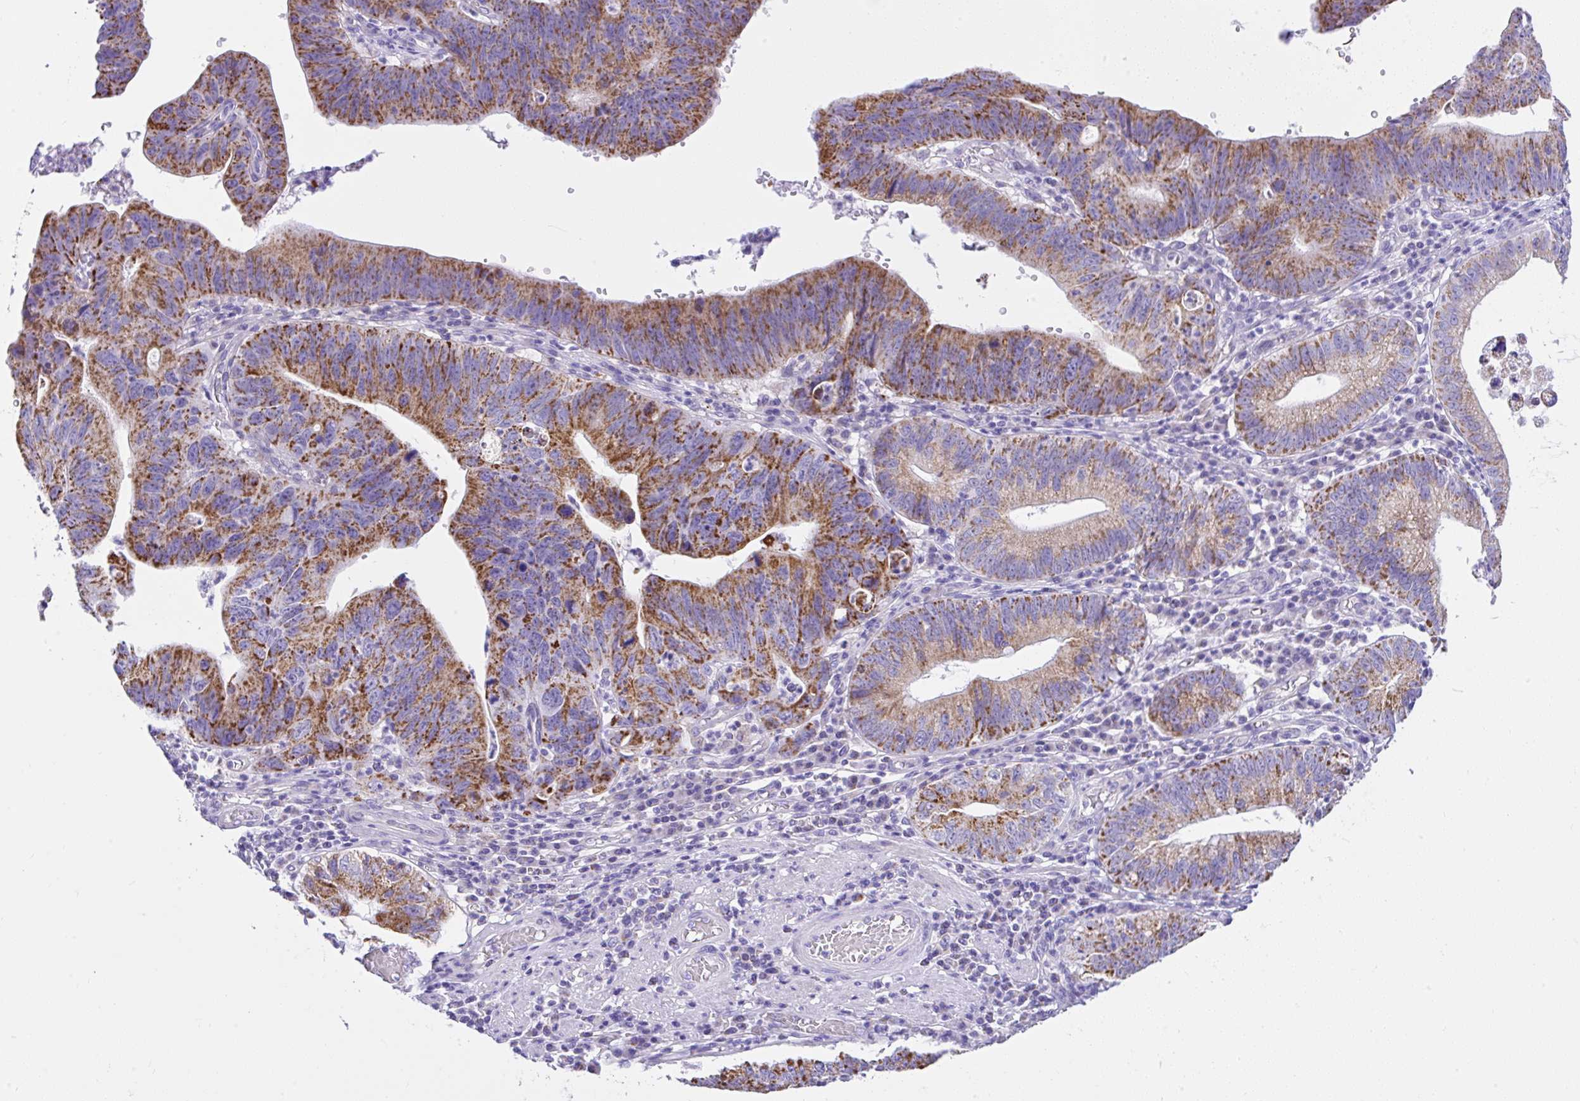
{"staining": {"intensity": "moderate", "quantity": ">75%", "location": "cytoplasmic/membranous"}, "tissue": "stomach cancer", "cell_type": "Tumor cells", "image_type": "cancer", "snomed": [{"axis": "morphology", "description": "Adenocarcinoma, NOS"}, {"axis": "topography", "description": "Stomach"}], "caption": "Stomach cancer tissue exhibits moderate cytoplasmic/membranous staining in about >75% of tumor cells, visualized by immunohistochemistry.", "gene": "SLC13A1", "patient": {"sex": "male", "age": 59}}